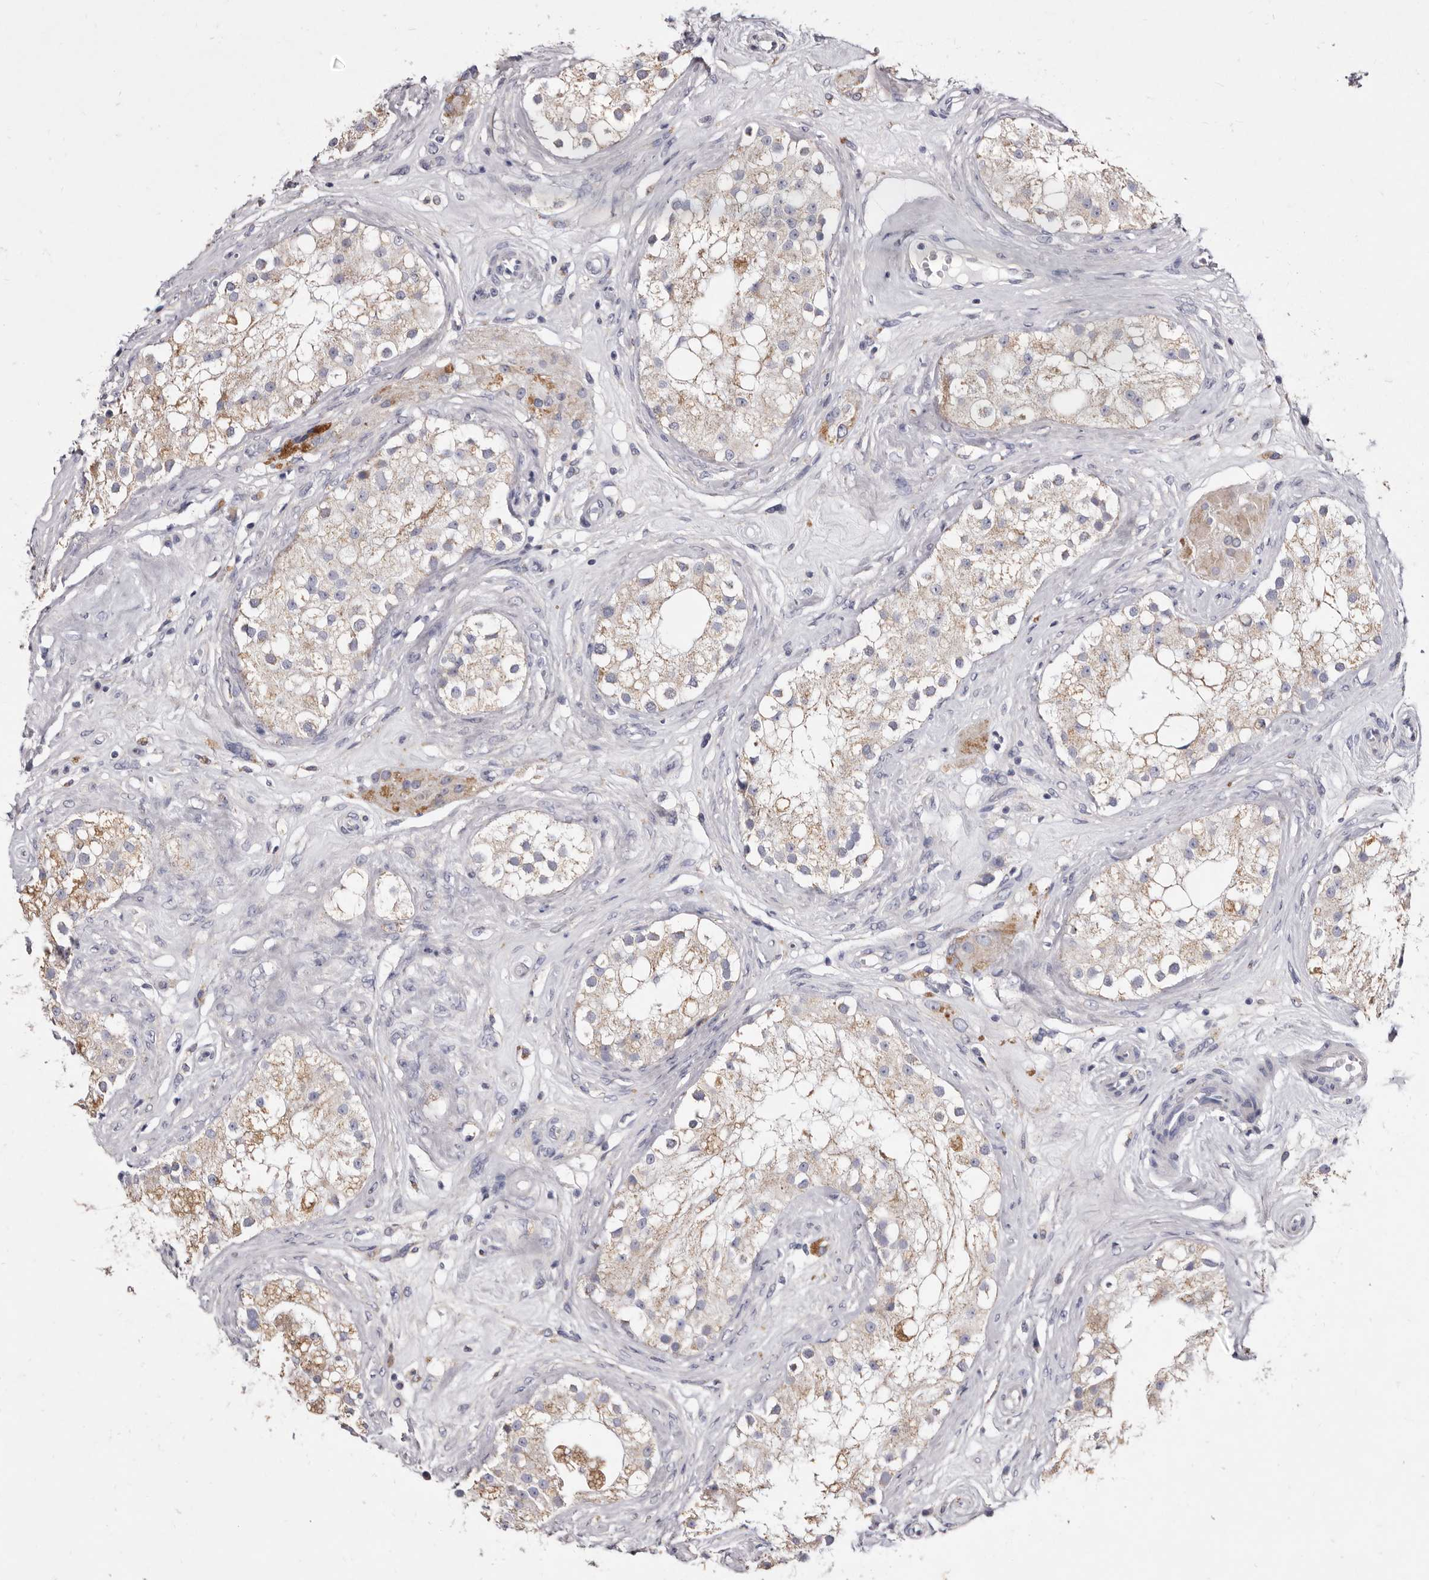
{"staining": {"intensity": "weak", "quantity": "25%-75%", "location": "cytoplasmic/membranous"}, "tissue": "testis", "cell_type": "Cells in seminiferous ducts", "image_type": "normal", "snomed": [{"axis": "morphology", "description": "Normal tissue, NOS"}, {"axis": "topography", "description": "Testis"}], "caption": "The photomicrograph exhibits a brown stain indicating the presence of a protein in the cytoplasmic/membranous of cells in seminiferous ducts in testis. The staining was performed using DAB (3,3'-diaminobenzidine) to visualize the protein expression in brown, while the nuclei were stained in blue with hematoxylin (Magnification: 20x).", "gene": "CYP2E1", "patient": {"sex": "male", "age": 84}}